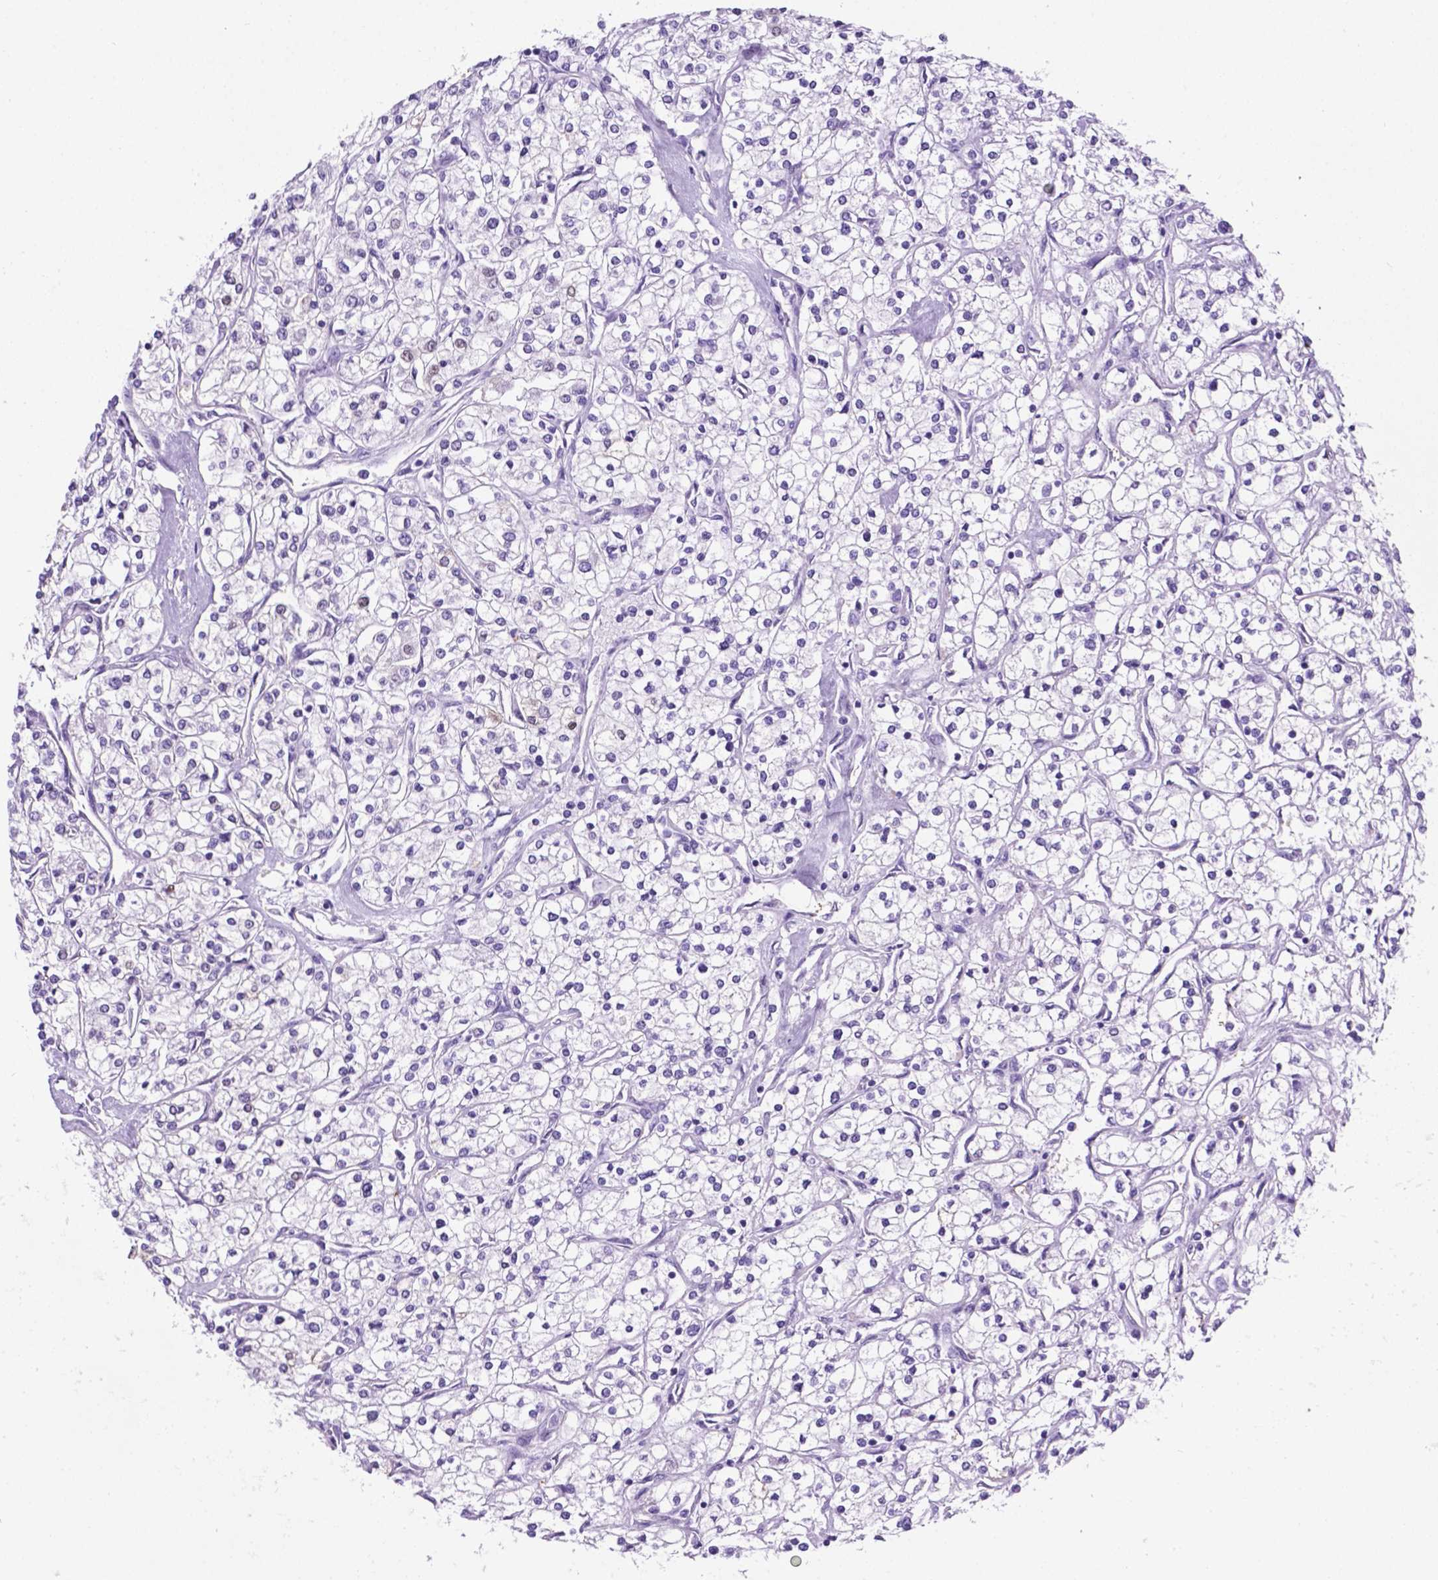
{"staining": {"intensity": "negative", "quantity": "none", "location": "none"}, "tissue": "renal cancer", "cell_type": "Tumor cells", "image_type": "cancer", "snomed": [{"axis": "morphology", "description": "Adenocarcinoma, NOS"}, {"axis": "topography", "description": "Kidney"}], "caption": "Protein analysis of renal cancer demonstrates no significant expression in tumor cells.", "gene": "C17orf107", "patient": {"sex": "male", "age": 80}}